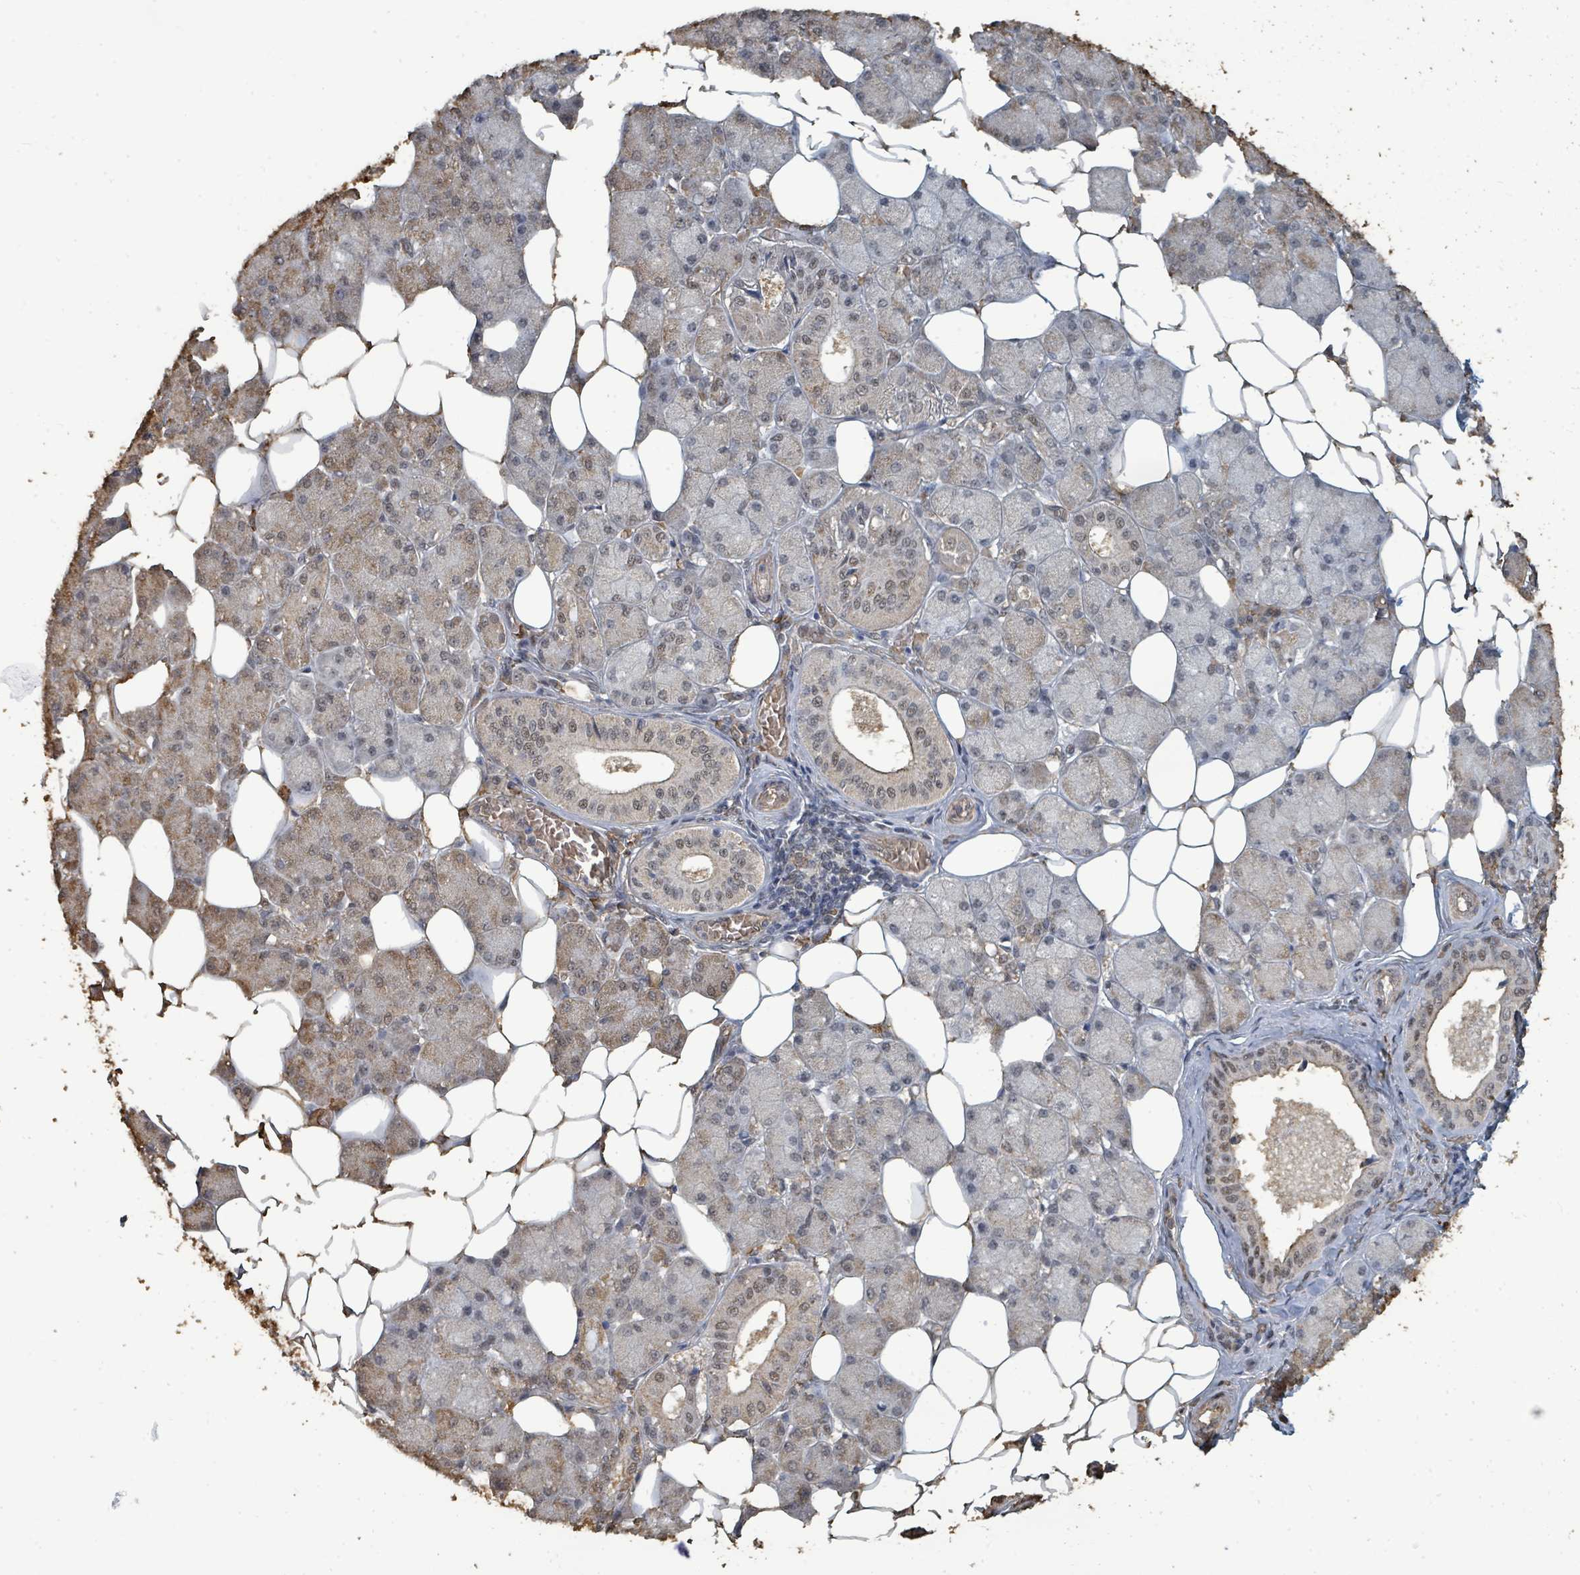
{"staining": {"intensity": "weak", "quantity": "25%-75%", "location": "cytoplasmic/membranous,nuclear"}, "tissue": "salivary gland", "cell_type": "Glandular cells", "image_type": "normal", "snomed": [{"axis": "morphology", "description": "Squamous cell carcinoma, NOS"}, {"axis": "topography", "description": "Skin"}, {"axis": "topography", "description": "Head-Neck"}], "caption": "Immunohistochemical staining of benign human salivary gland demonstrates weak cytoplasmic/membranous,nuclear protein expression in approximately 25%-75% of glandular cells. Nuclei are stained in blue.", "gene": "C6orf52", "patient": {"sex": "male", "age": 80}}